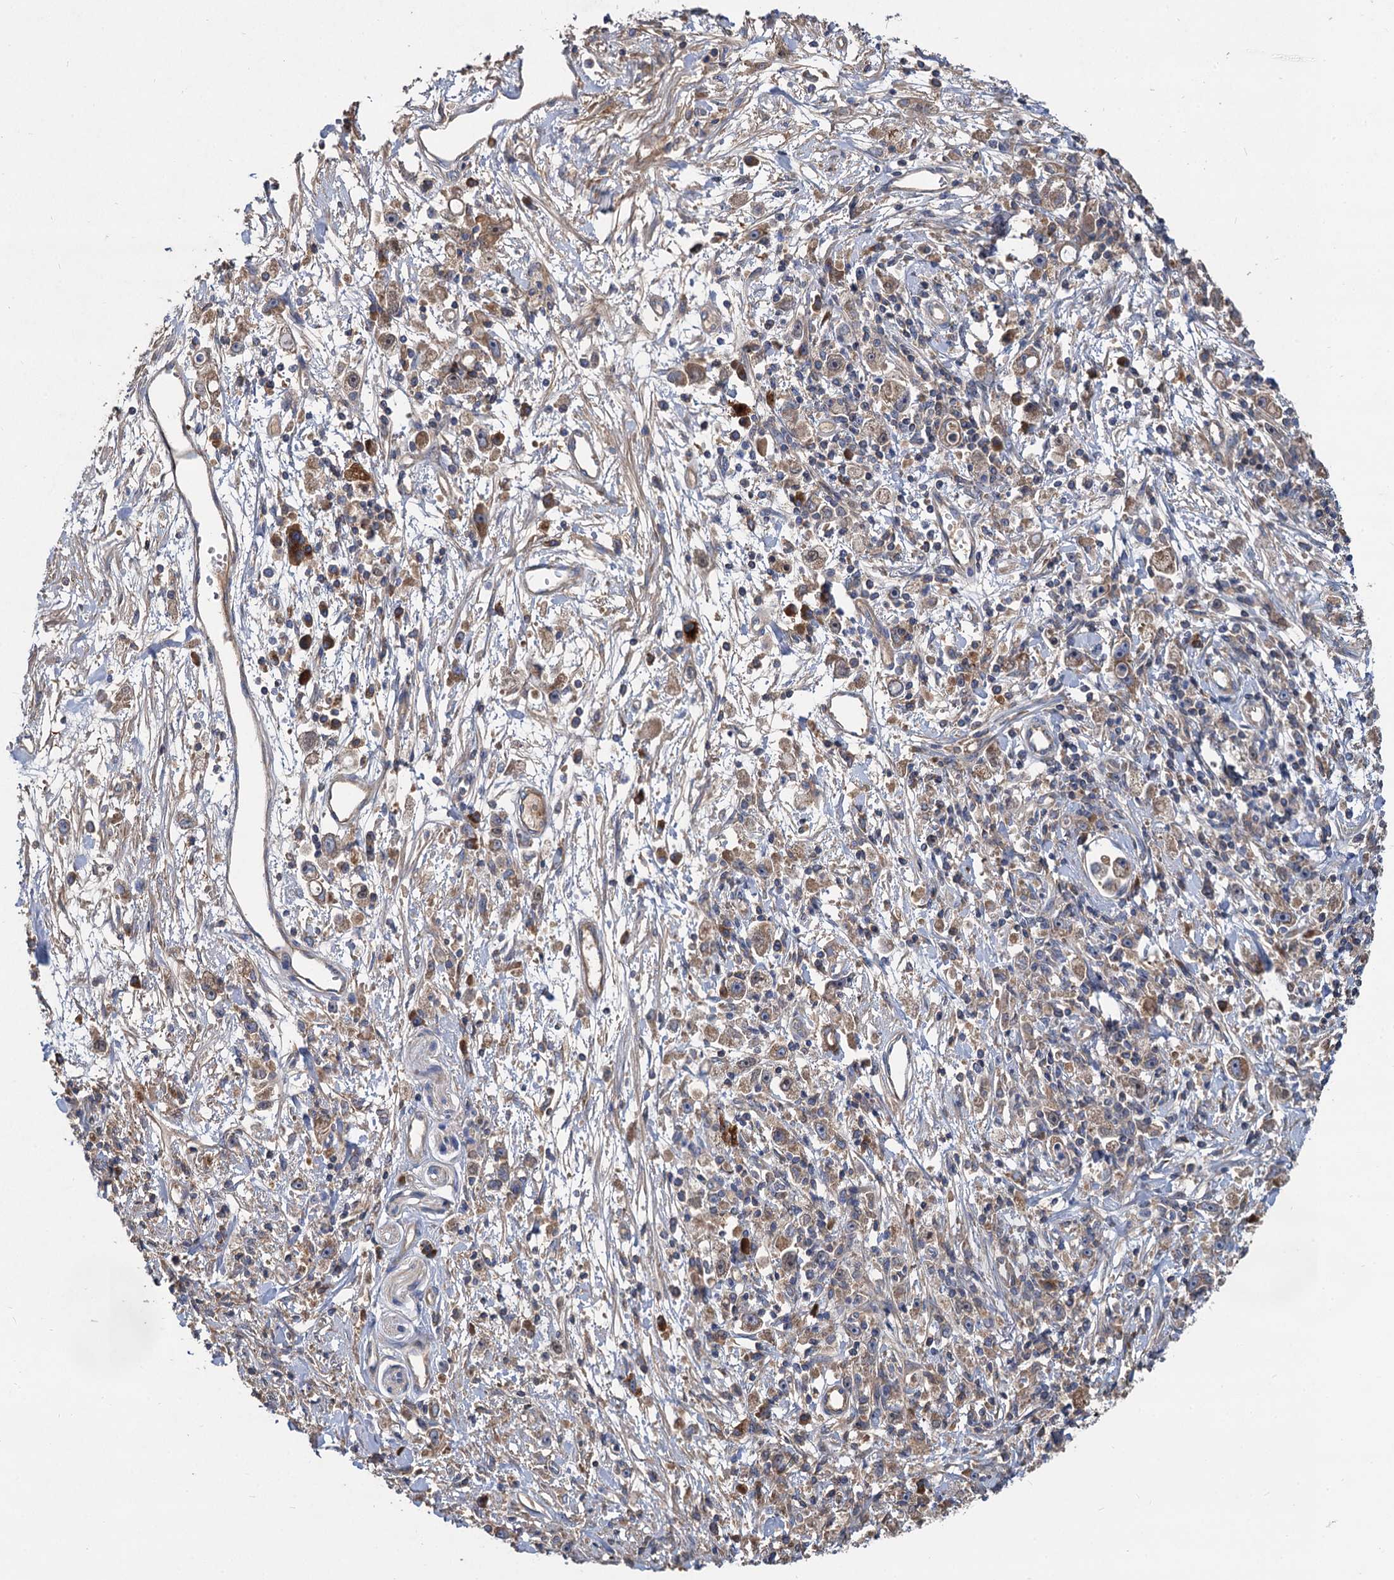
{"staining": {"intensity": "moderate", "quantity": ">75%", "location": "cytoplasmic/membranous"}, "tissue": "stomach cancer", "cell_type": "Tumor cells", "image_type": "cancer", "snomed": [{"axis": "morphology", "description": "Adenocarcinoma, NOS"}, {"axis": "topography", "description": "Stomach"}], "caption": "Moderate cytoplasmic/membranous protein staining is appreciated in about >75% of tumor cells in stomach adenocarcinoma. The staining was performed using DAB (3,3'-diaminobenzidine) to visualize the protein expression in brown, while the nuclei were stained in blue with hematoxylin (Magnification: 20x).", "gene": "ALKBH7", "patient": {"sex": "female", "age": 59}}